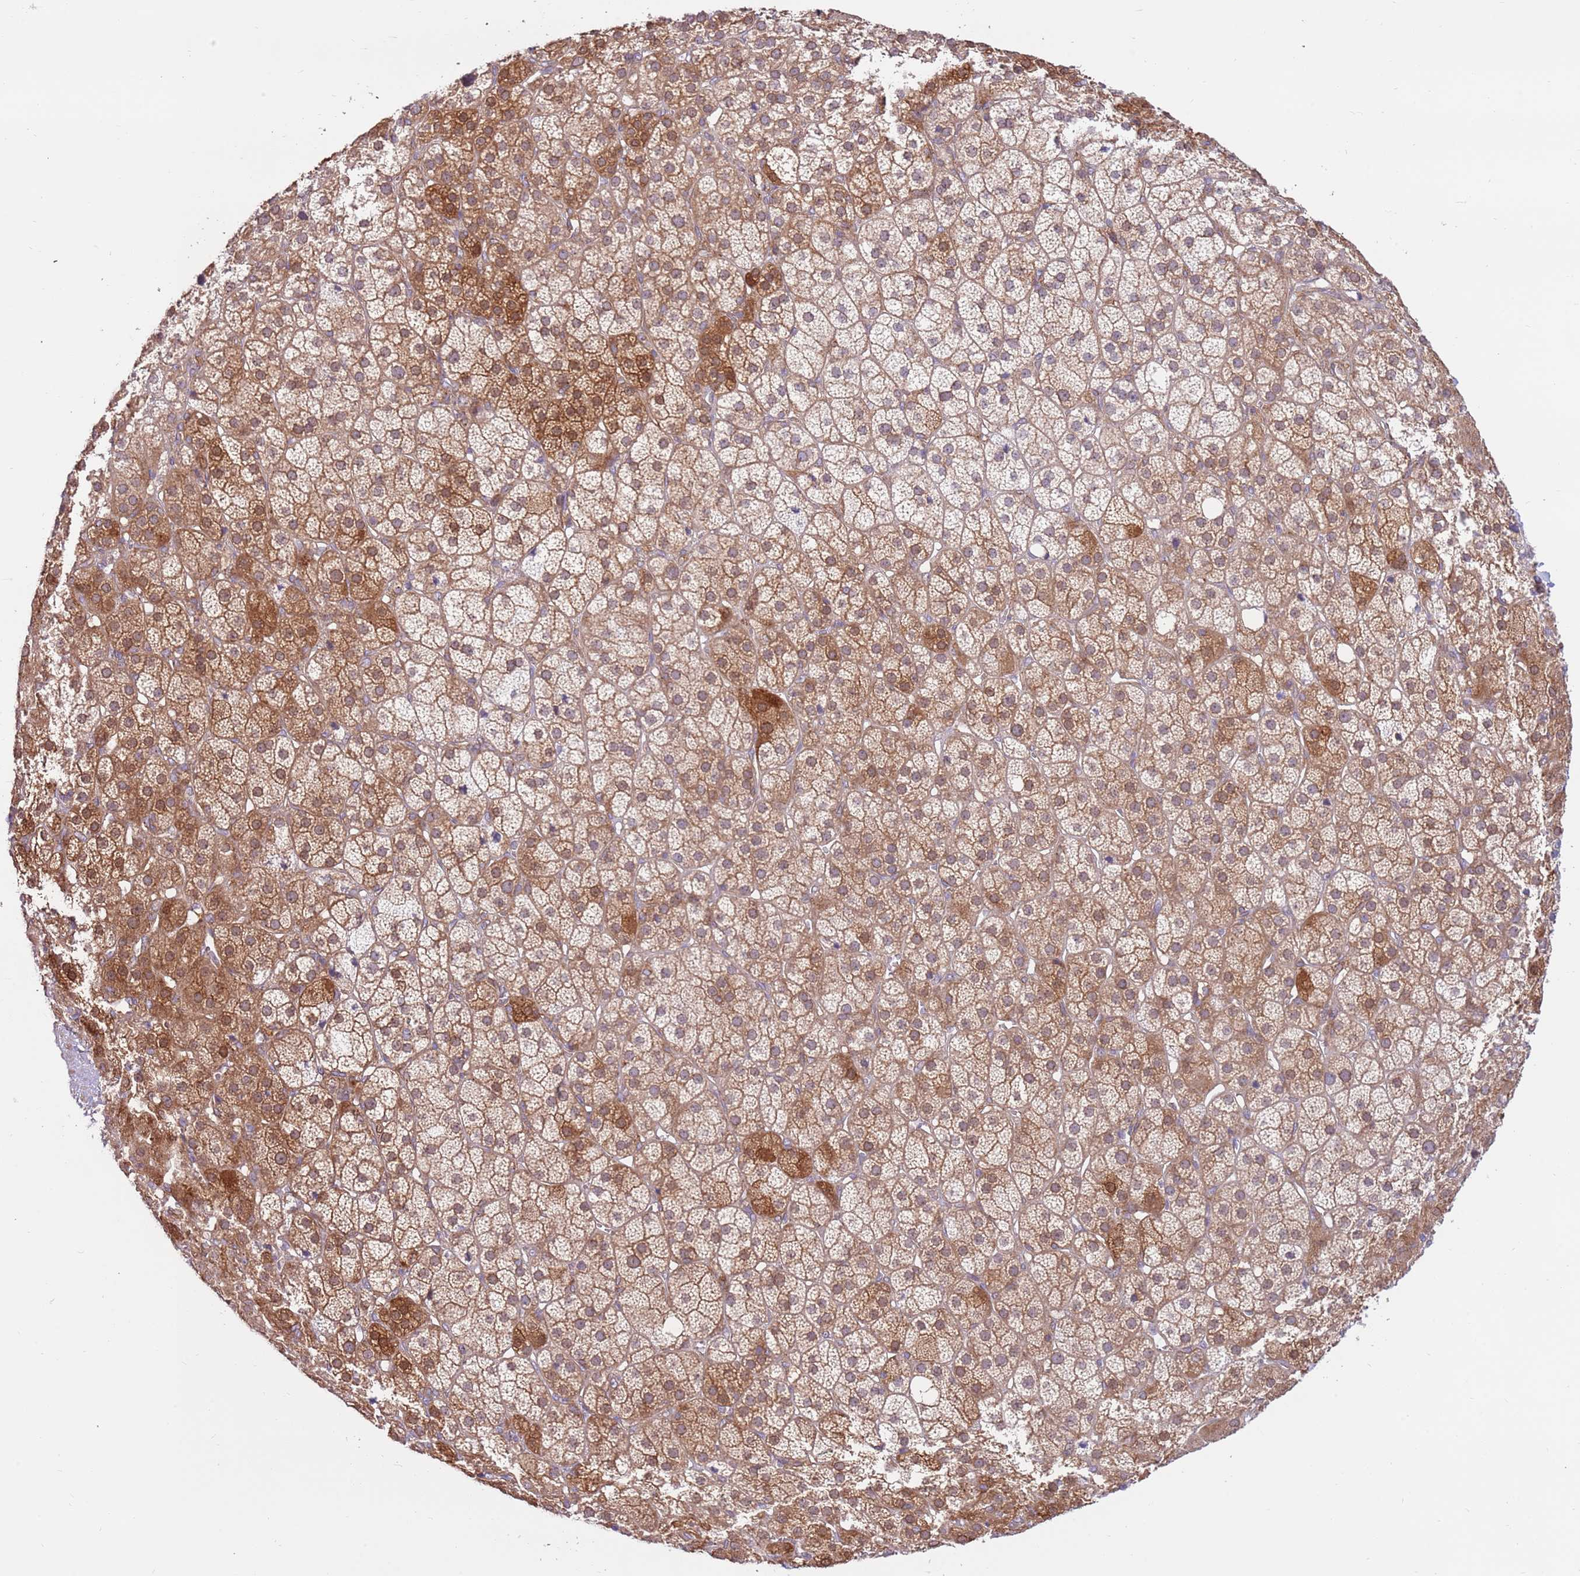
{"staining": {"intensity": "strong", "quantity": ">75%", "location": "cytoplasmic/membranous"}, "tissue": "adrenal gland", "cell_type": "Glandular cells", "image_type": "normal", "snomed": [{"axis": "morphology", "description": "Normal tissue, NOS"}, {"axis": "topography", "description": "Adrenal gland"}], "caption": "Approximately >75% of glandular cells in normal adrenal gland reveal strong cytoplasmic/membranous protein positivity as visualized by brown immunohistochemical staining.", "gene": "DDX19B", "patient": {"sex": "female", "age": 57}}